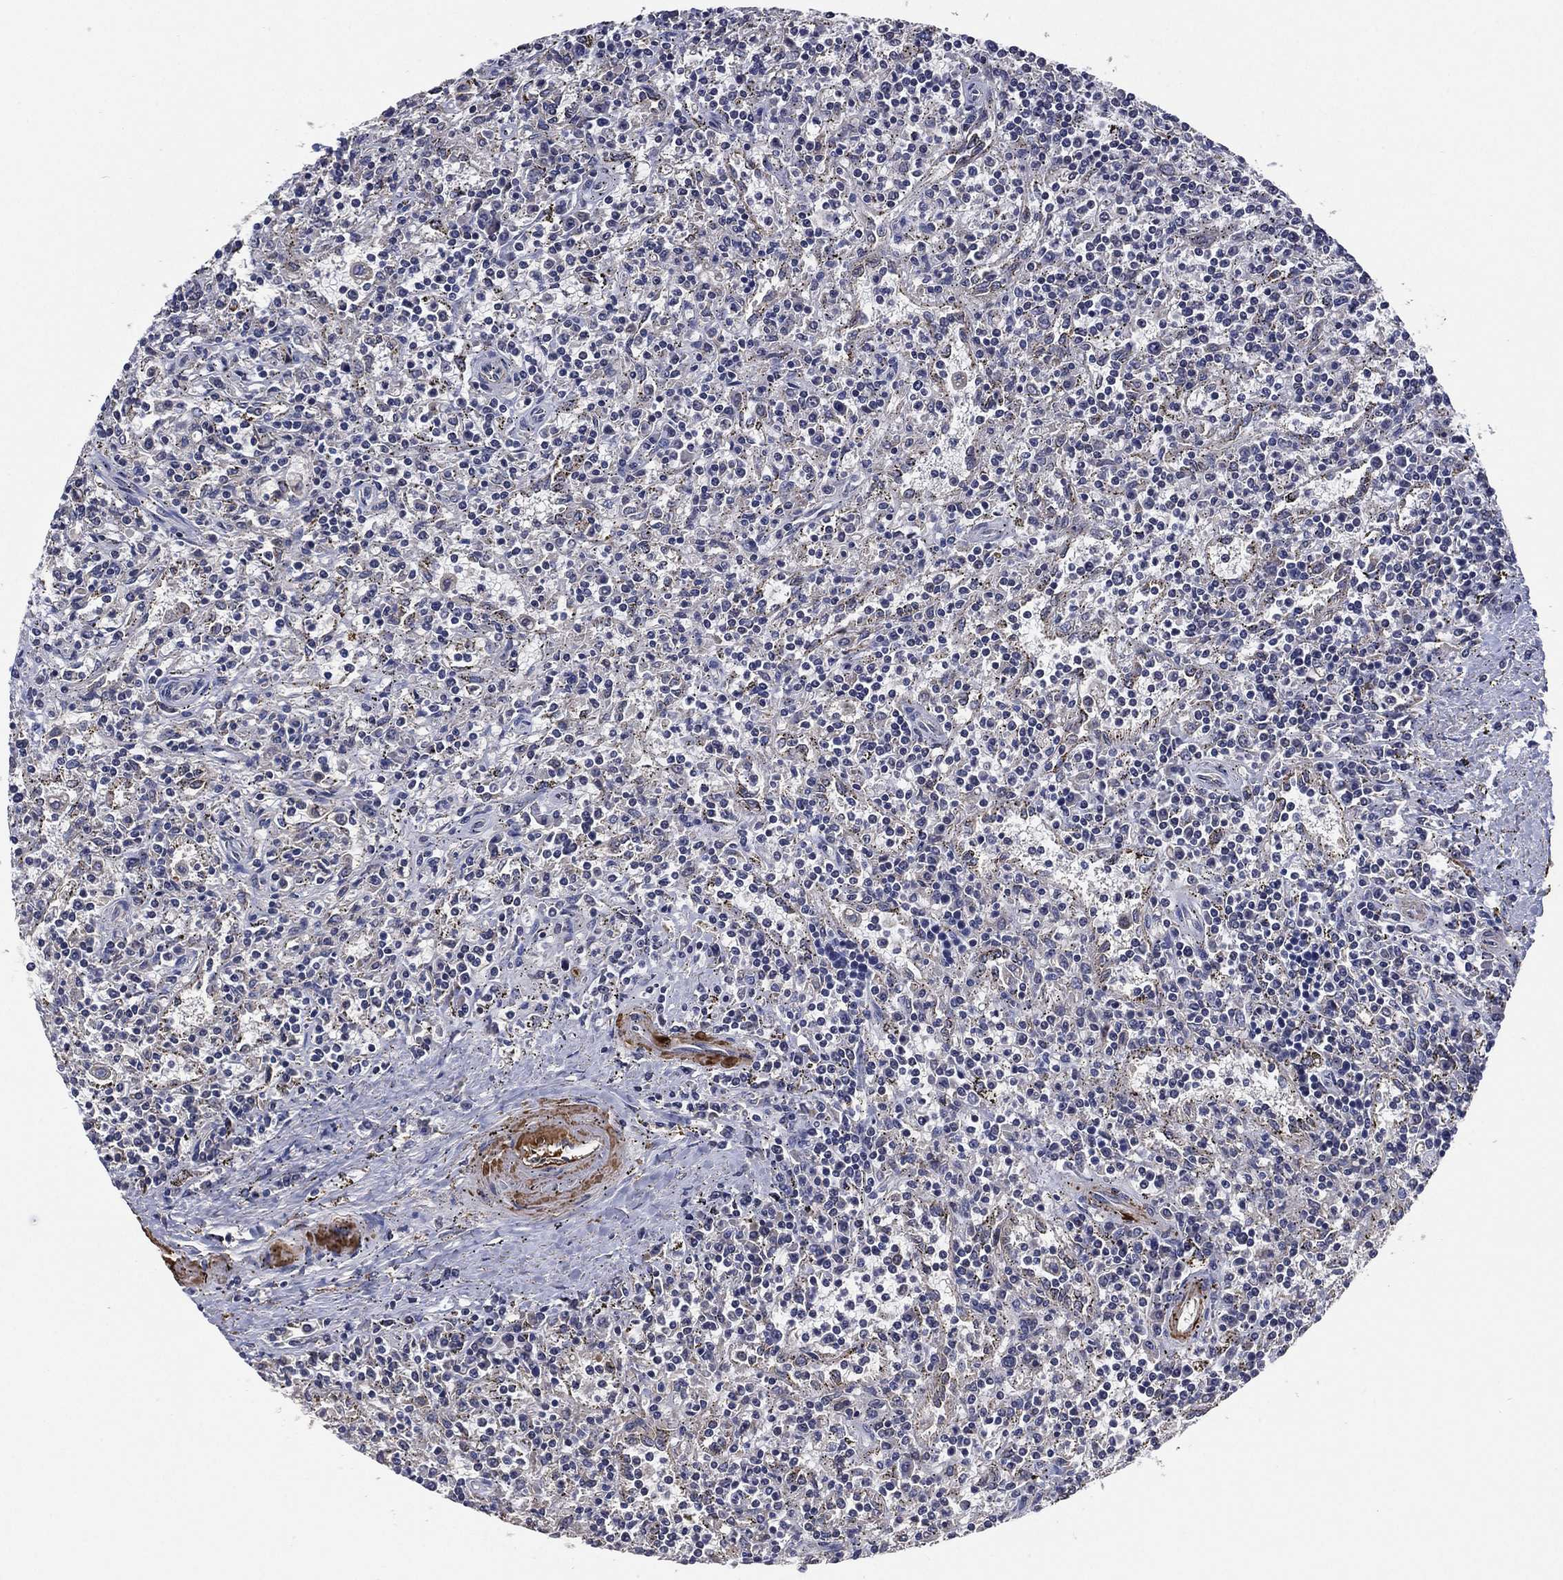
{"staining": {"intensity": "negative", "quantity": "none", "location": "none"}, "tissue": "lymphoma", "cell_type": "Tumor cells", "image_type": "cancer", "snomed": [{"axis": "morphology", "description": "Malignant lymphoma, non-Hodgkin's type, Low grade"}, {"axis": "topography", "description": "Spleen"}], "caption": "Immunohistochemistry image of neoplastic tissue: low-grade malignant lymphoma, non-Hodgkin's type stained with DAB (3,3'-diaminobenzidine) shows no significant protein positivity in tumor cells.", "gene": "SELENOO", "patient": {"sex": "male", "age": 62}}